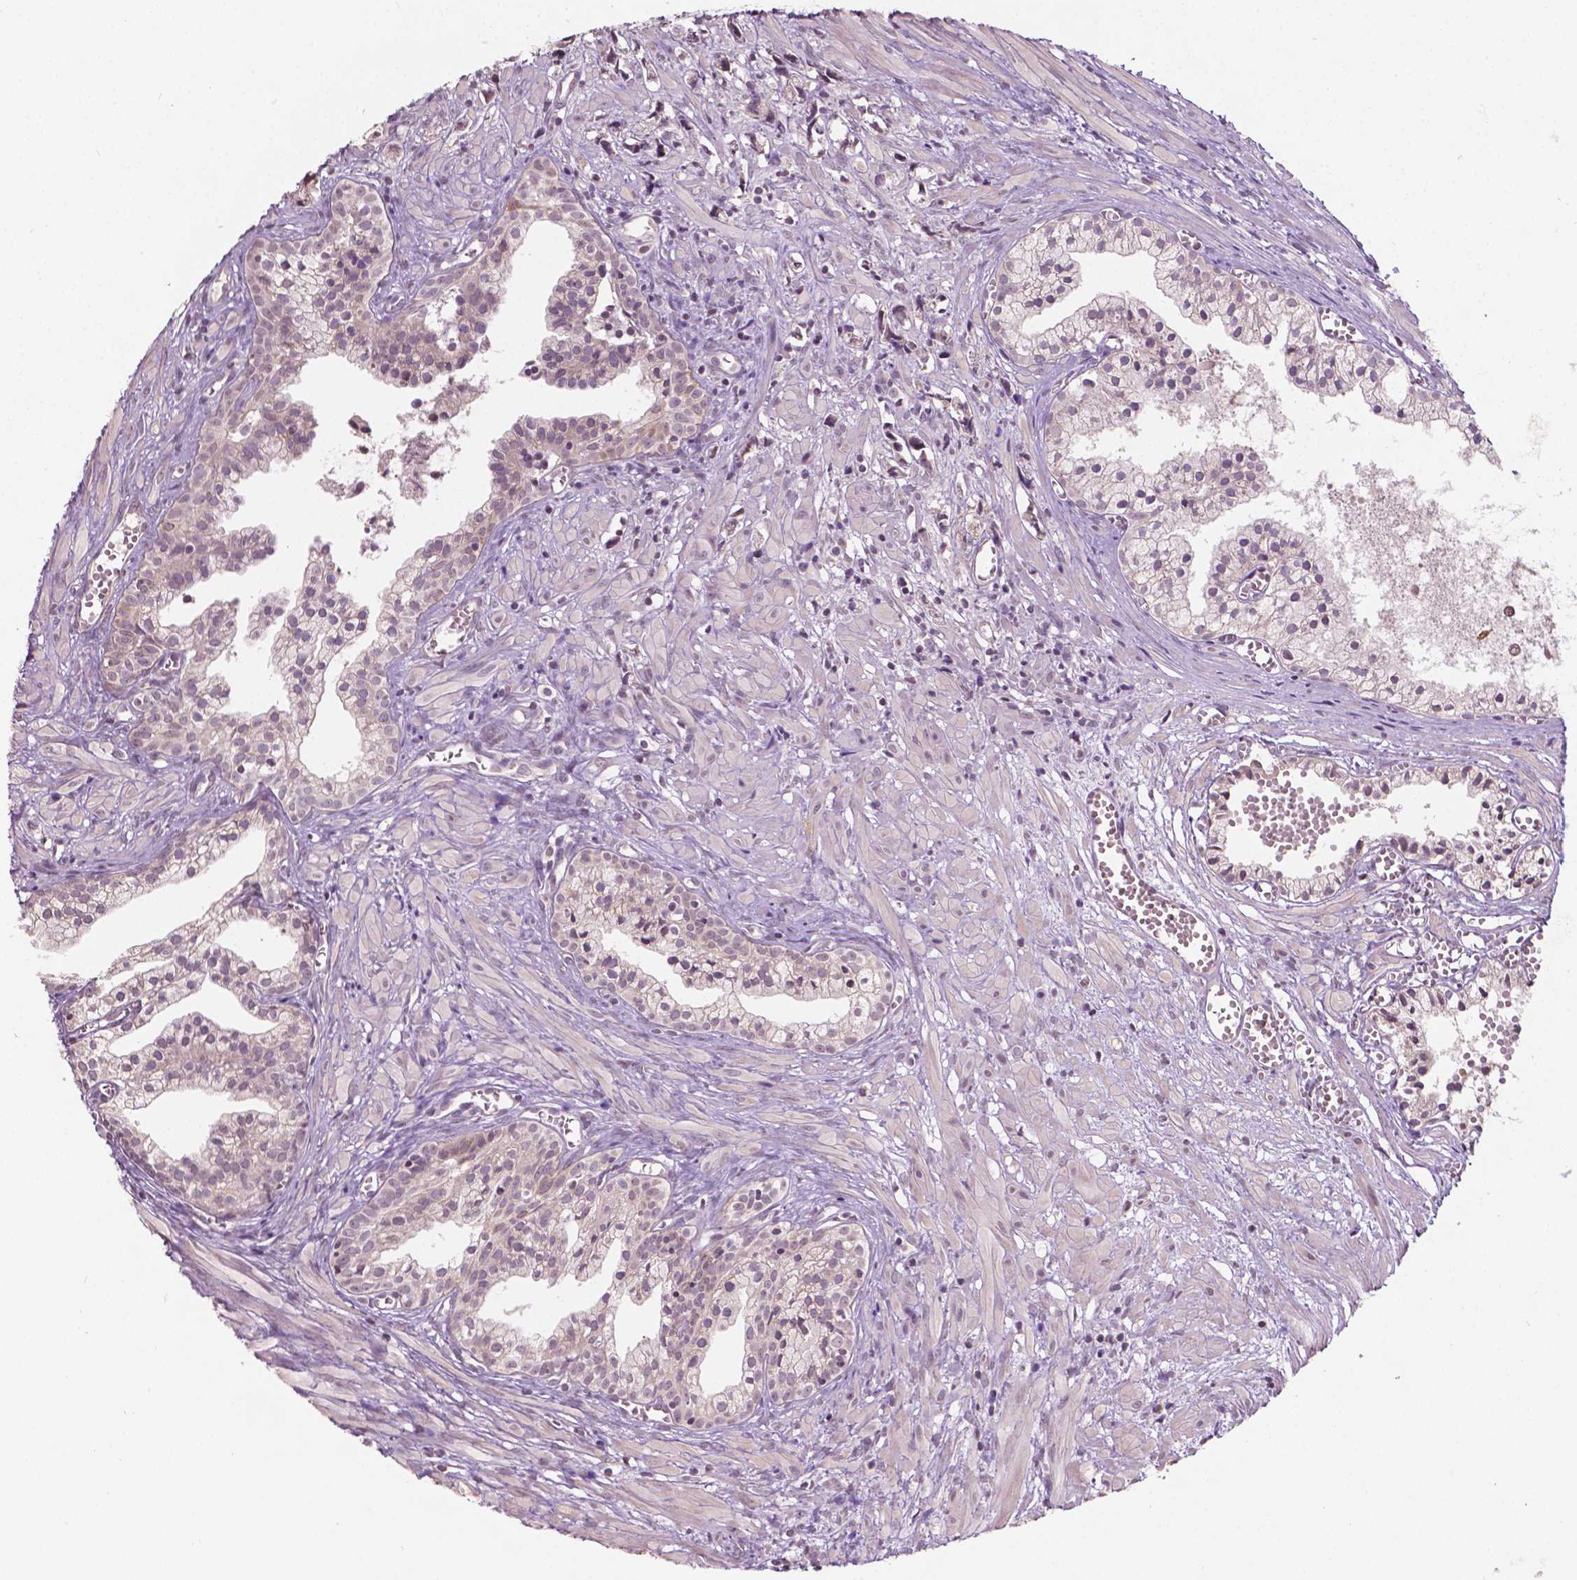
{"staining": {"intensity": "negative", "quantity": "none", "location": "none"}, "tissue": "prostate cancer", "cell_type": "Tumor cells", "image_type": "cancer", "snomed": [{"axis": "morphology", "description": "Adenocarcinoma, High grade"}, {"axis": "topography", "description": "Prostate"}], "caption": "IHC of human prostate cancer exhibits no positivity in tumor cells. (IHC, brightfield microscopy, high magnification).", "gene": "NOS1AP", "patient": {"sex": "male", "age": 58}}